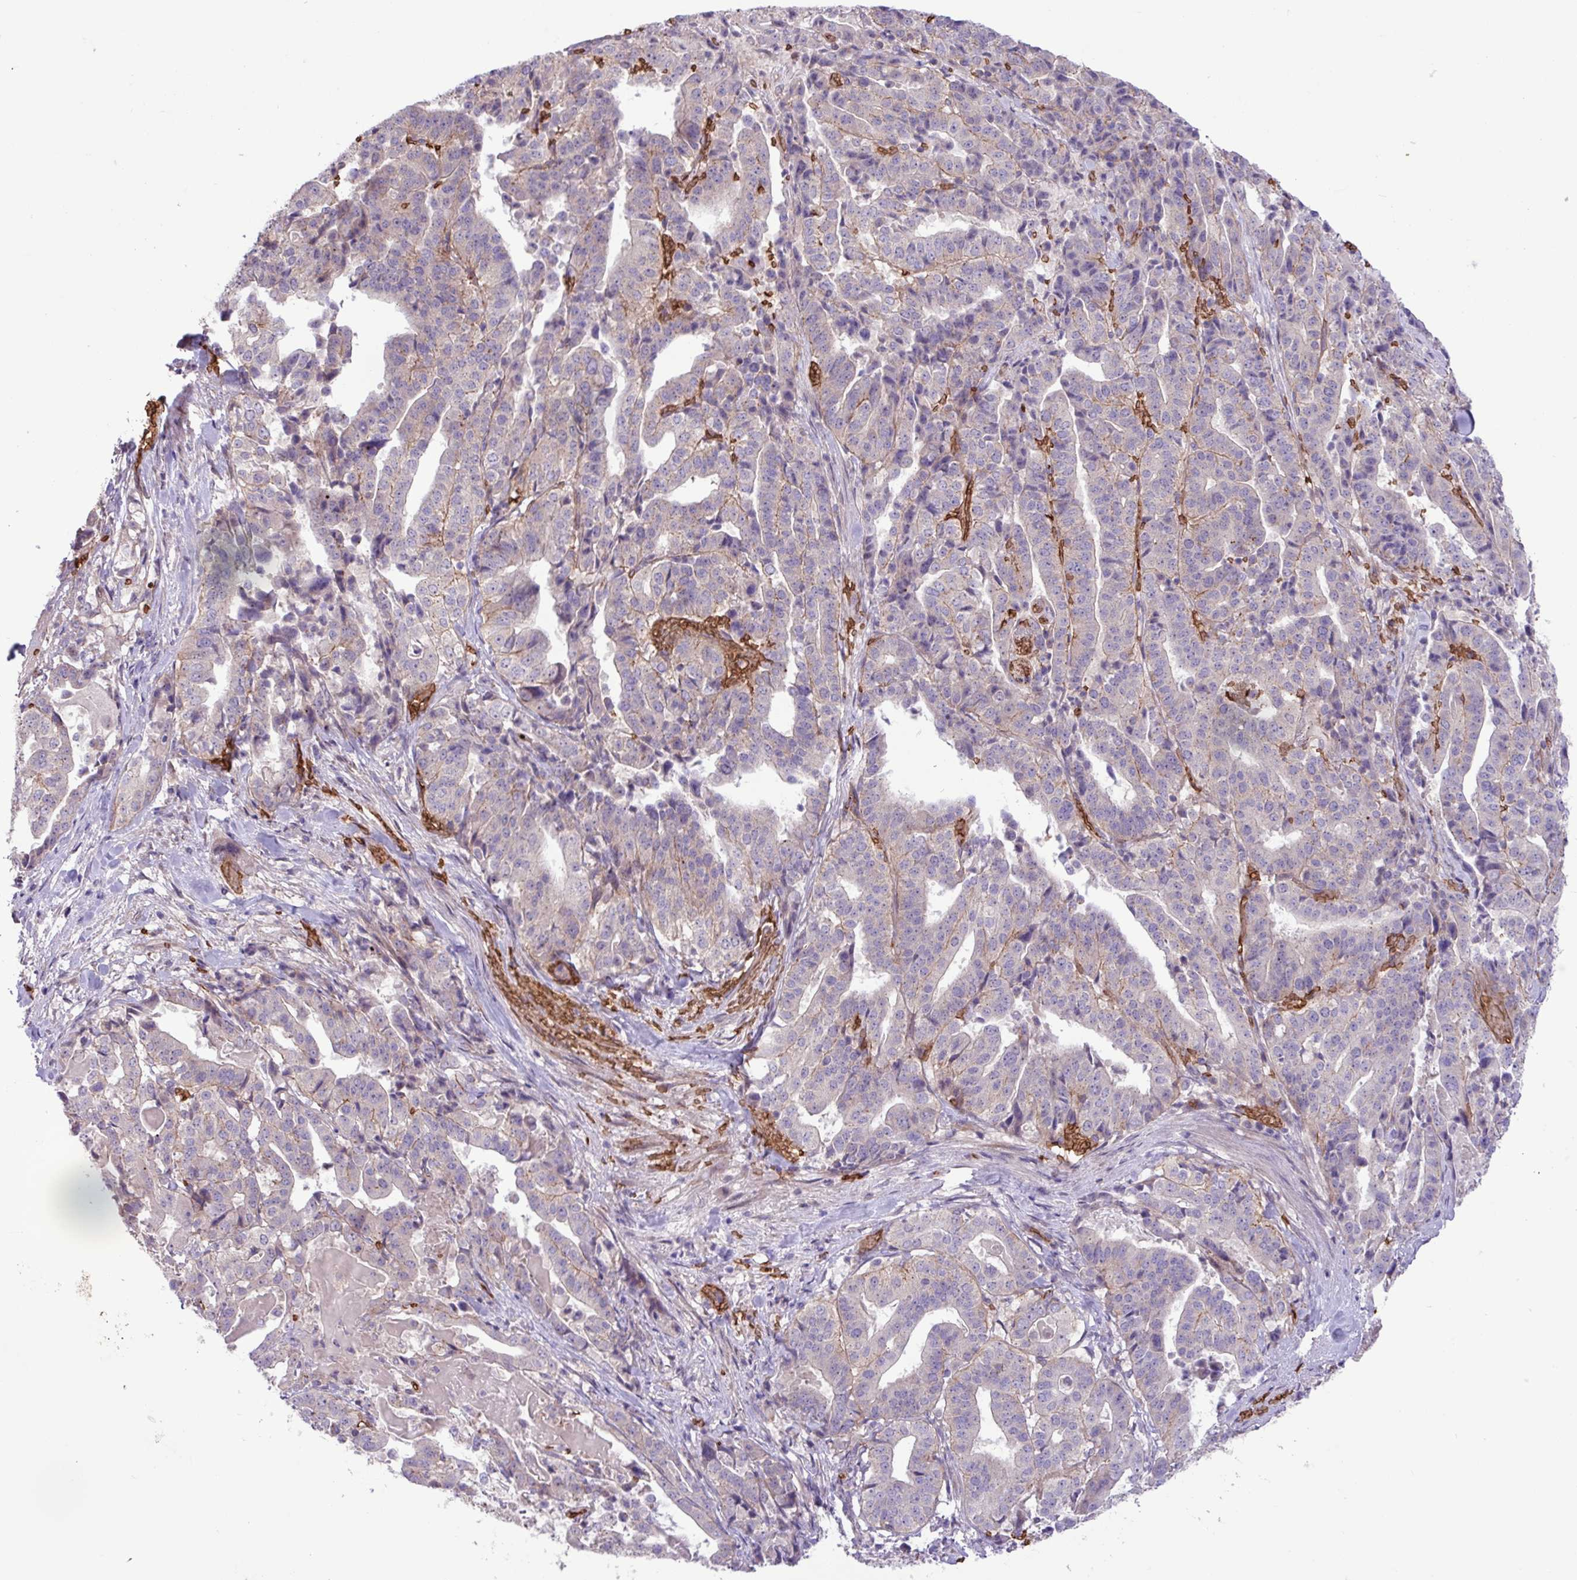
{"staining": {"intensity": "weak", "quantity": "<25%", "location": "cytoplasmic/membranous"}, "tissue": "stomach cancer", "cell_type": "Tumor cells", "image_type": "cancer", "snomed": [{"axis": "morphology", "description": "Adenocarcinoma, NOS"}, {"axis": "topography", "description": "Stomach"}], "caption": "Immunohistochemistry of human stomach cancer (adenocarcinoma) demonstrates no expression in tumor cells.", "gene": "RAD21L1", "patient": {"sex": "male", "age": 48}}